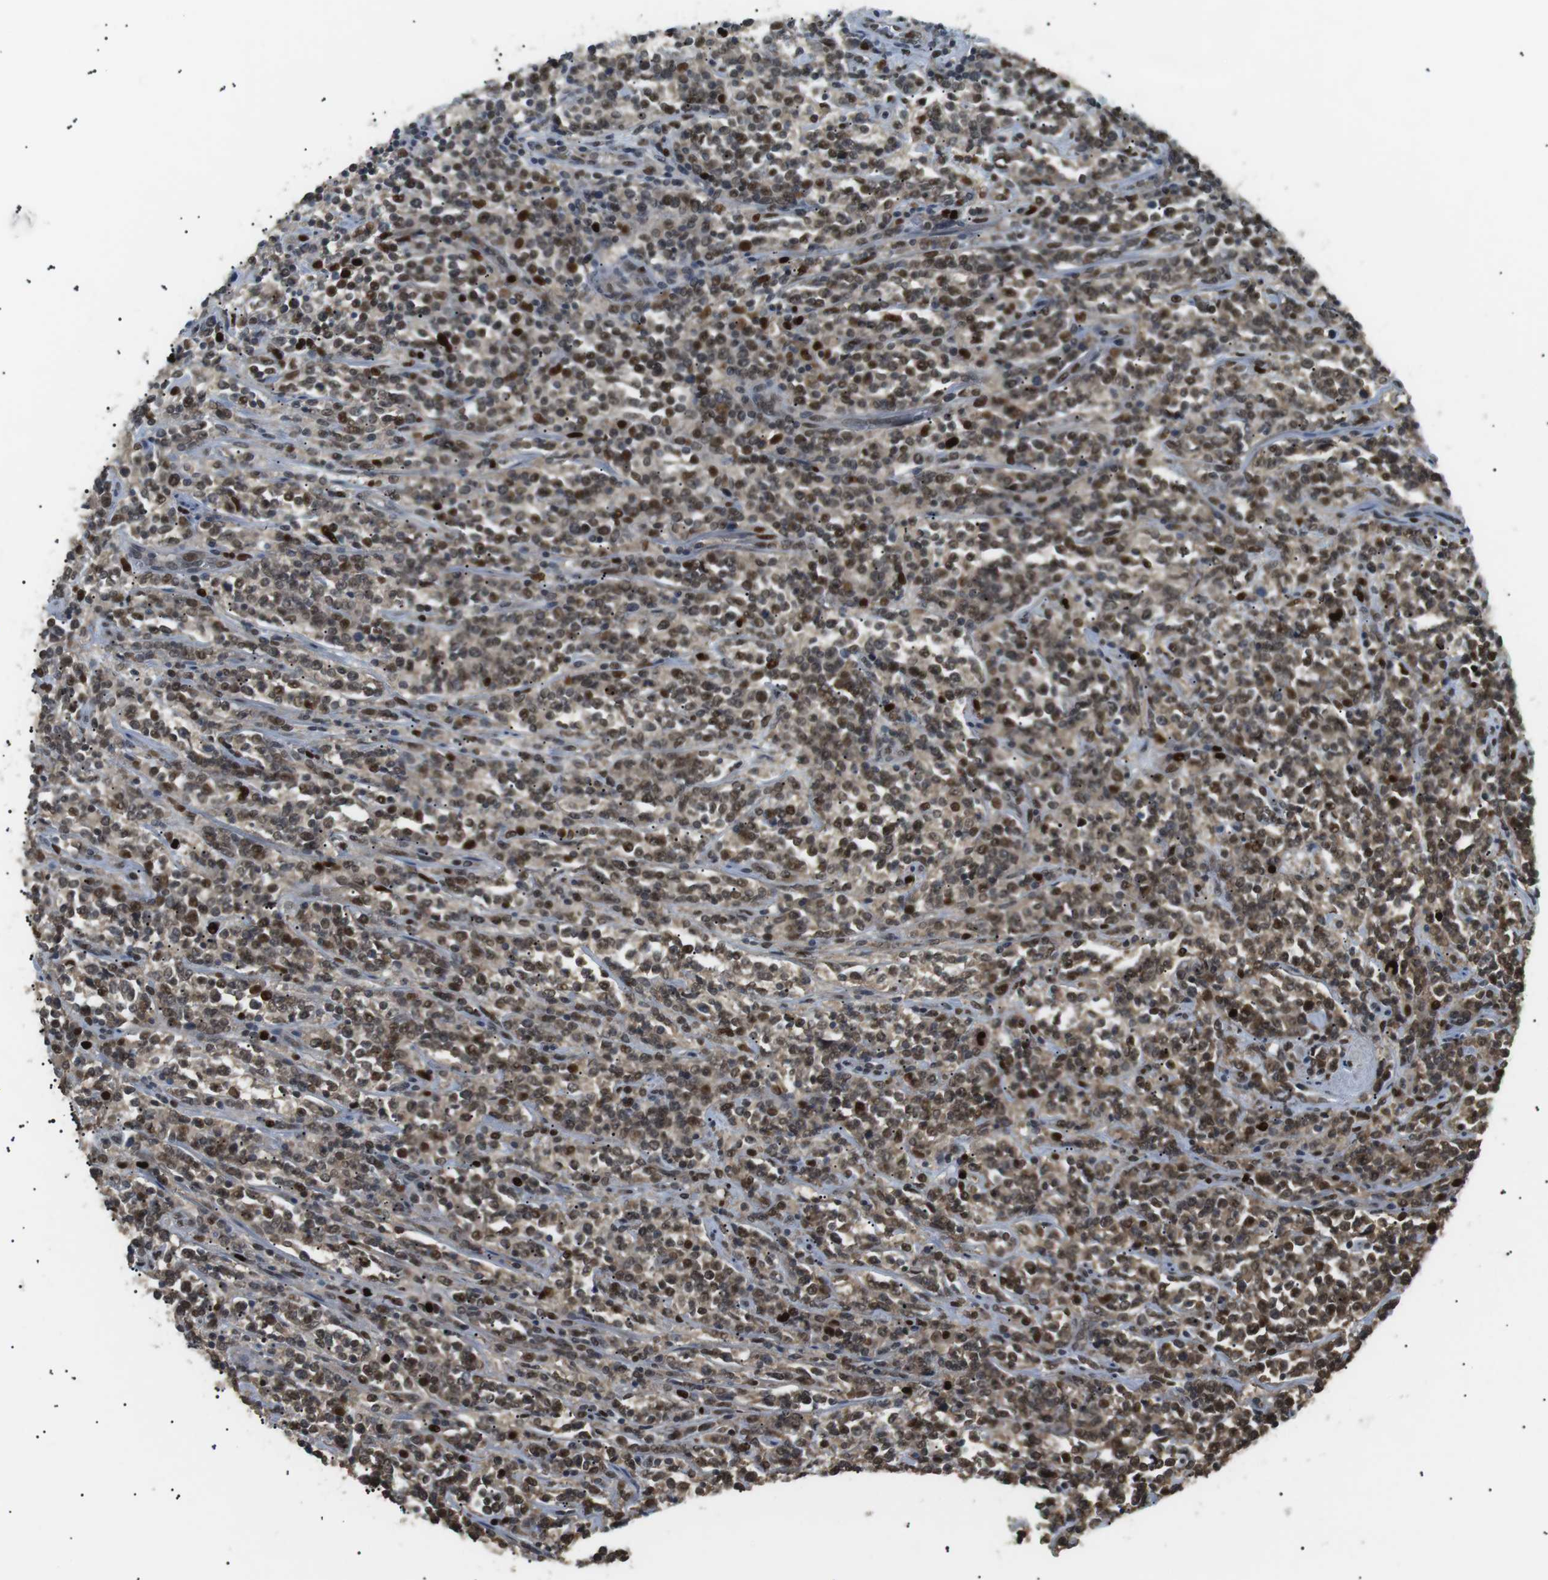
{"staining": {"intensity": "moderate", "quantity": ">75%", "location": "nuclear"}, "tissue": "lymphoma", "cell_type": "Tumor cells", "image_type": "cancer", "snomed": [{"axis": "morphology", "description": "Malignant lymphoma, non-Hodgkin's type, High grade"}, {"axis": "topography", "description": "Soft tissue"}], "caption": "Lymphoma stained for a protein reveals moderate nuclear positivity in tumor cells.", "gene": "ORAI3", "patient": {"sex": "male", "age": 18}}